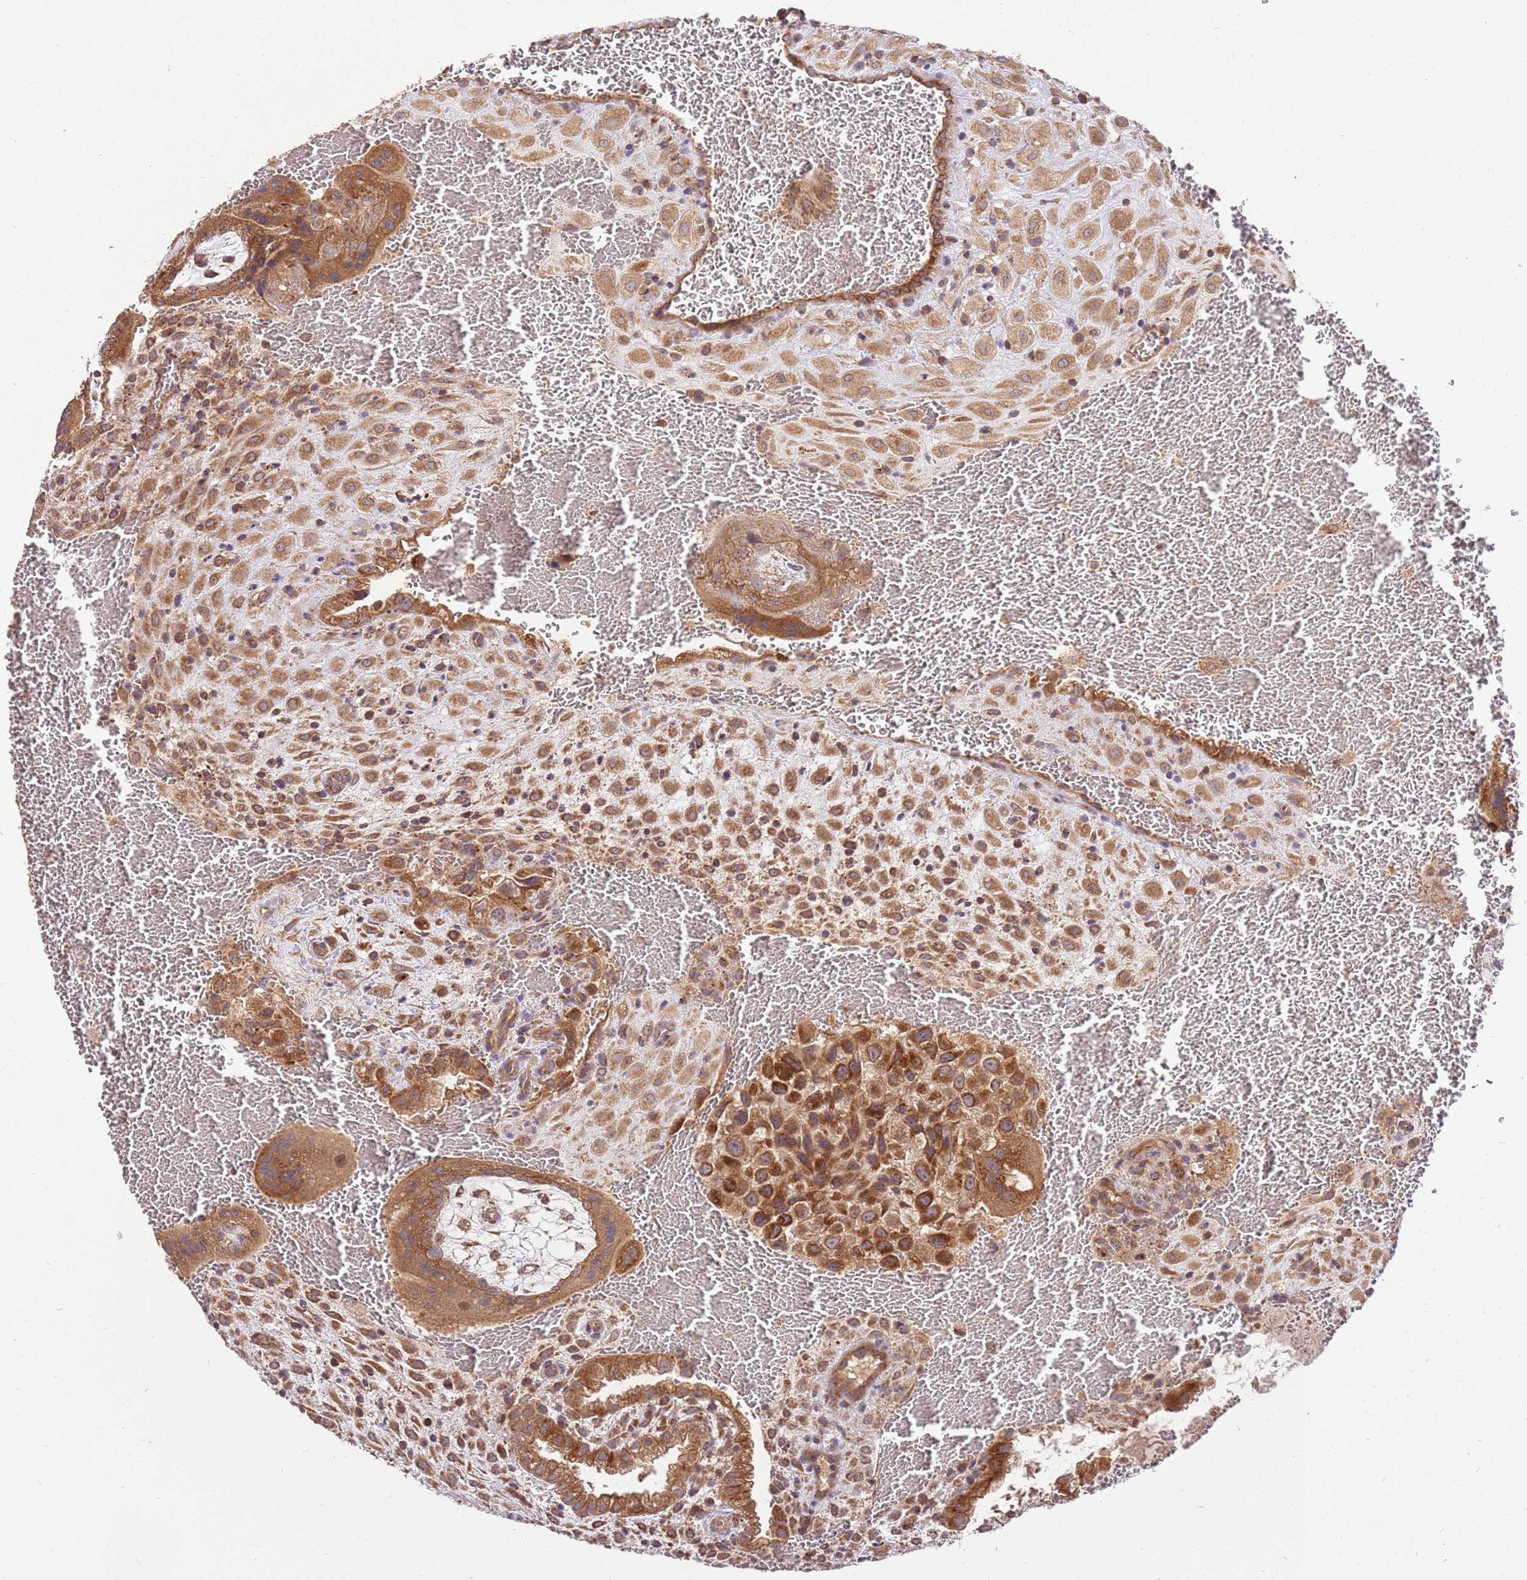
{"staining": {"intensity": "moderate", "quantity": ">75%", "location": "cytoplasmic/membranous"}, "tissue": "placenta", "cell_type": "Decidual cells", "image_type": "normal", "snomed": [{"axis": "morphology", "description": "Normal tissue, NOS"}, {"axis": "topography", "description": "Placenta"}], "caption": "Protein analysis of benign placenta shows moderate cytoplasmic/membranous expression in approximately >75% of decidual cells.", "gene": "SPATA2L", "patient": {"sex": "female", "age": 35}}